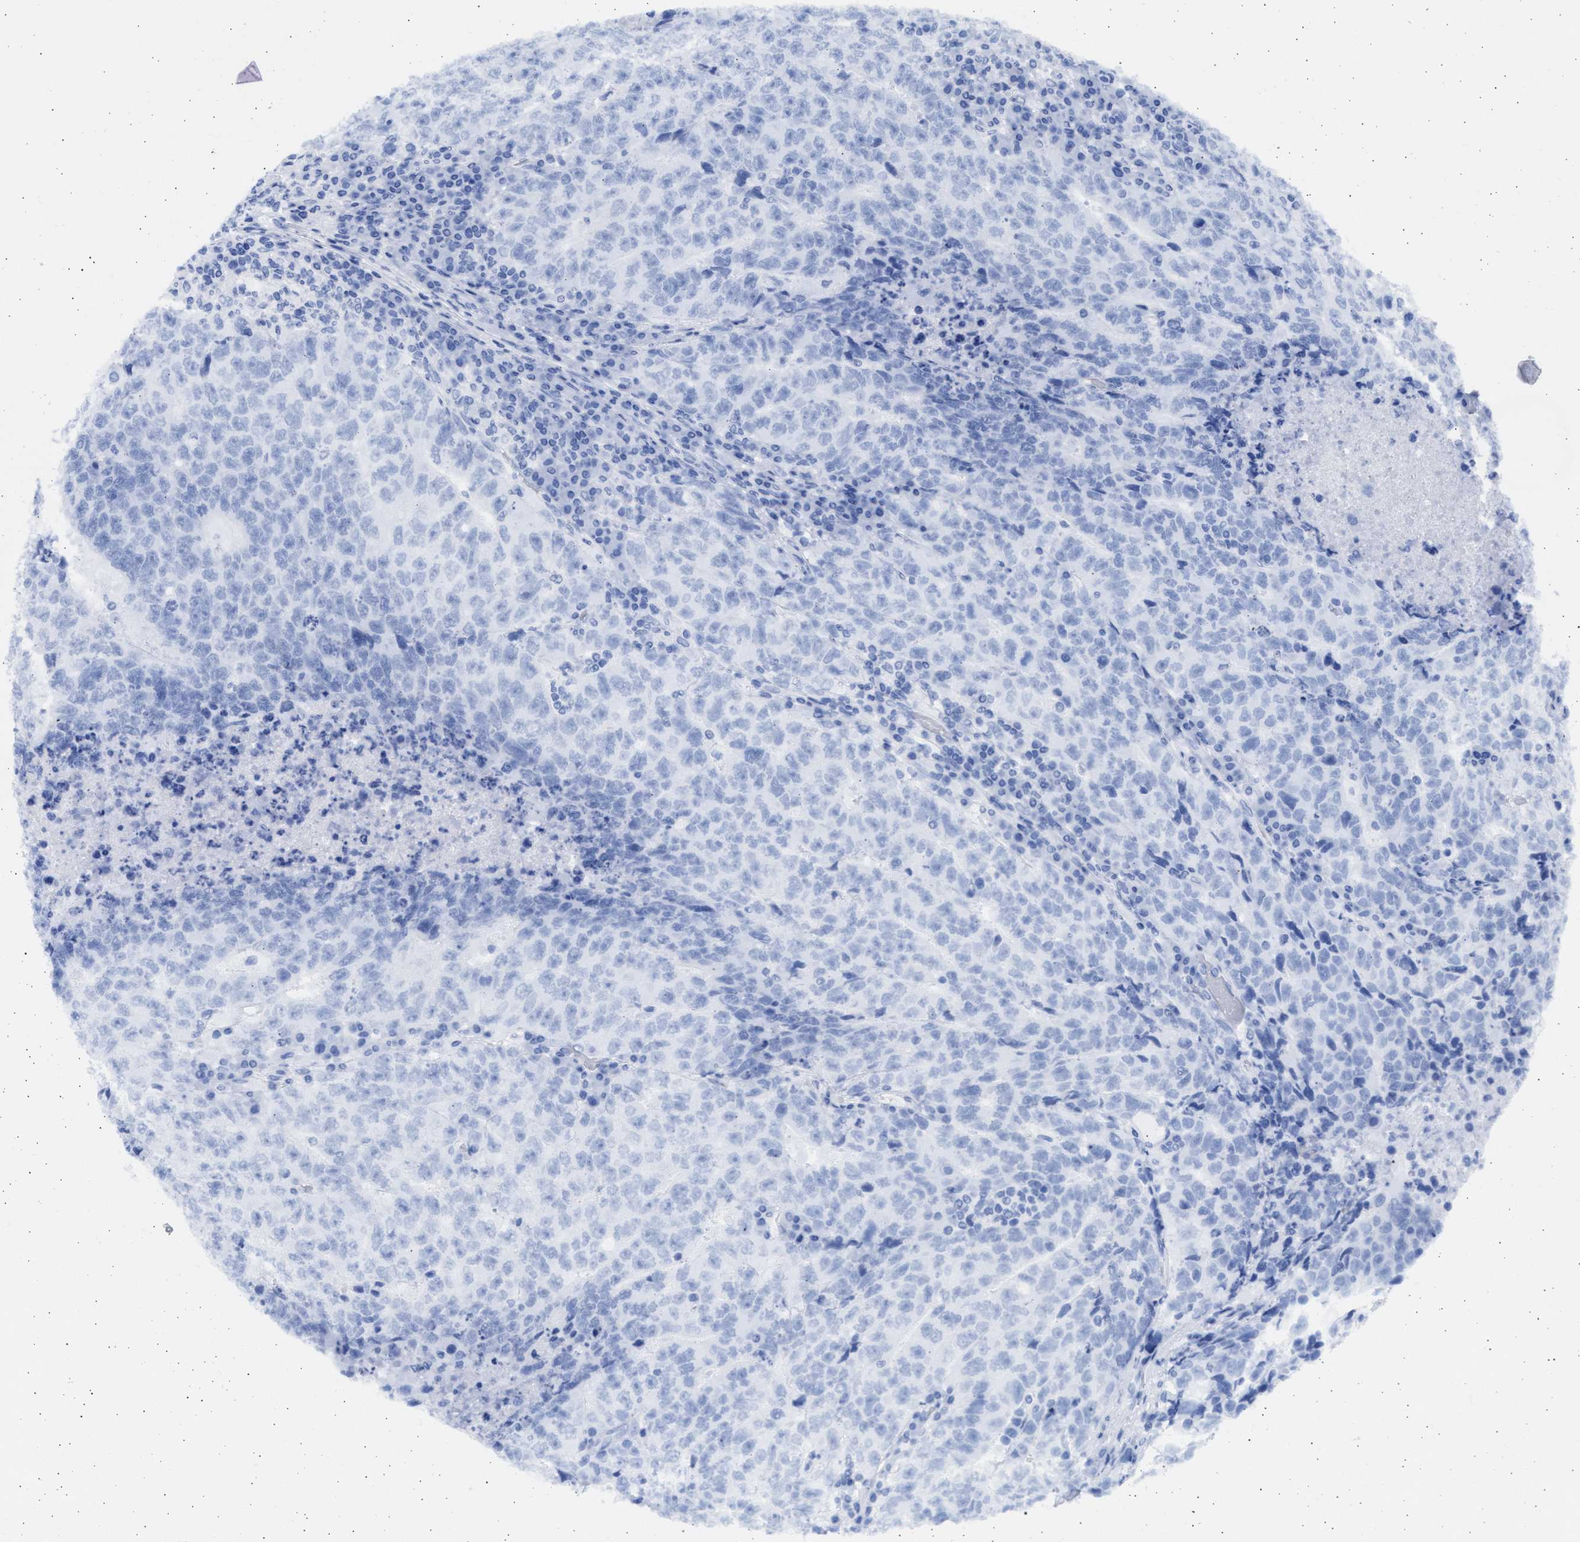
{"staining": {"intensity": "negative", "quantity": "none", "location": "none"}, "tissue": "testis cancer", "cell_type": "Tumor cells", "image_type": "cancer", "snomed": [{"axis": "morphology", "description": "Necrosis, NOS"}, {"axis": "morphology", "description": "Carcinoma, Embryonal, NOS"}, {"axis": "topography", "description": "Testis"}], "caption": "A histopathology image of testis cancer (embryonal carcinoma) stained for a protein displays no brown staining in tumor cells.", "gene": "ALDOC", "patient": {"sex": "male", "age": 19}}